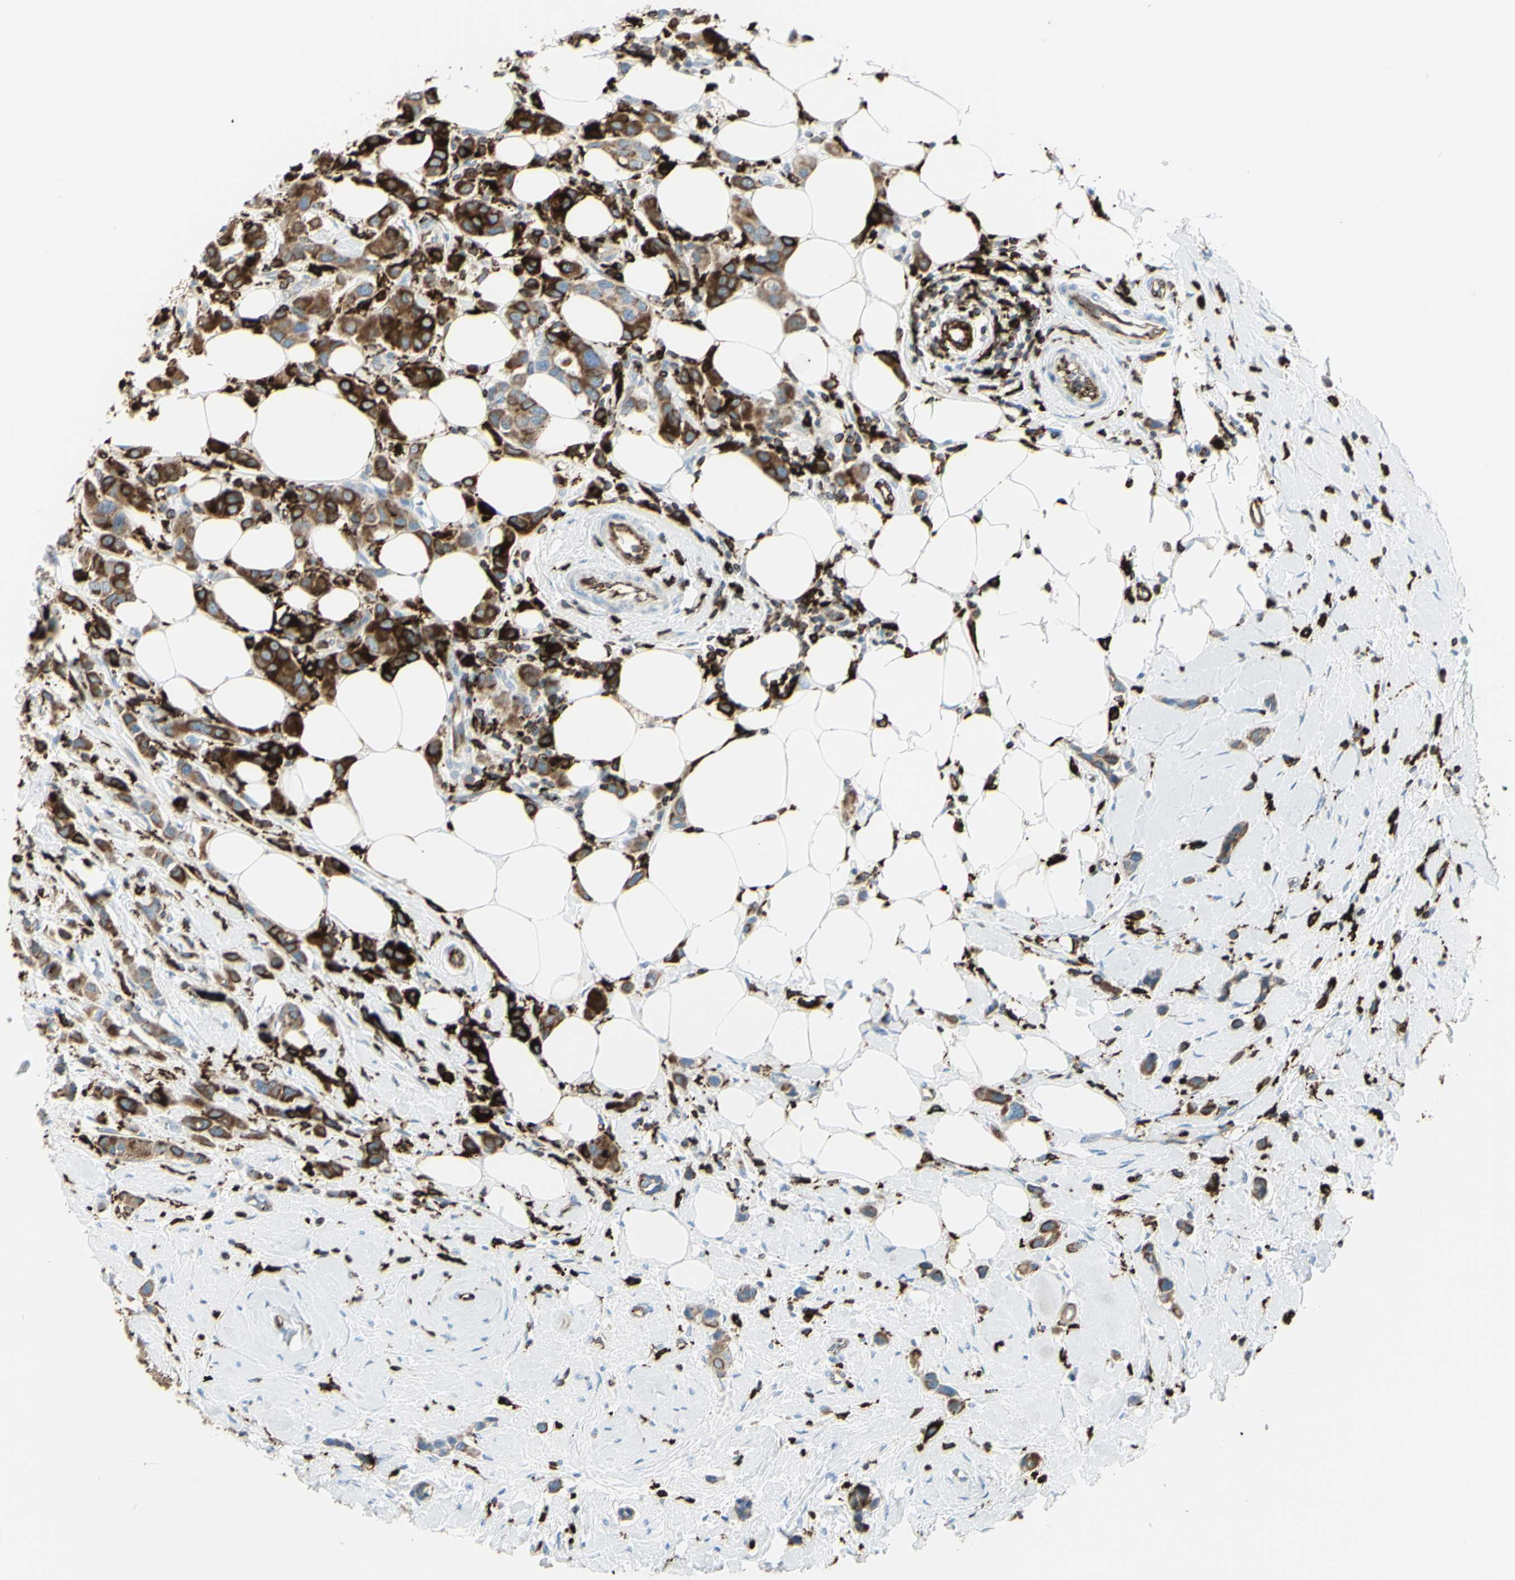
{"staining": {"intensity": "moderate", "quantity": ">75%", "location": "cytoplasmic/membranous"}, "tissue": "breast cancer", "cell_type": "Tumor cells", "image_type": "cancer", "snomed": [{"axis": "morphology", "description": "Normal tissue, NOS"}, {"axis": "morphology", "description": "Duct carcinoma"}, {"axis": "topography", "description": "Breast"}], "caption": "This is an image of IHC staining of invasive ductal carcinoma (breast), which shows moderate expression in the cytoplasmic/membranous of tumor cells.", "gene": "CD74", "patient": {"sex": "female", "age": 50}}